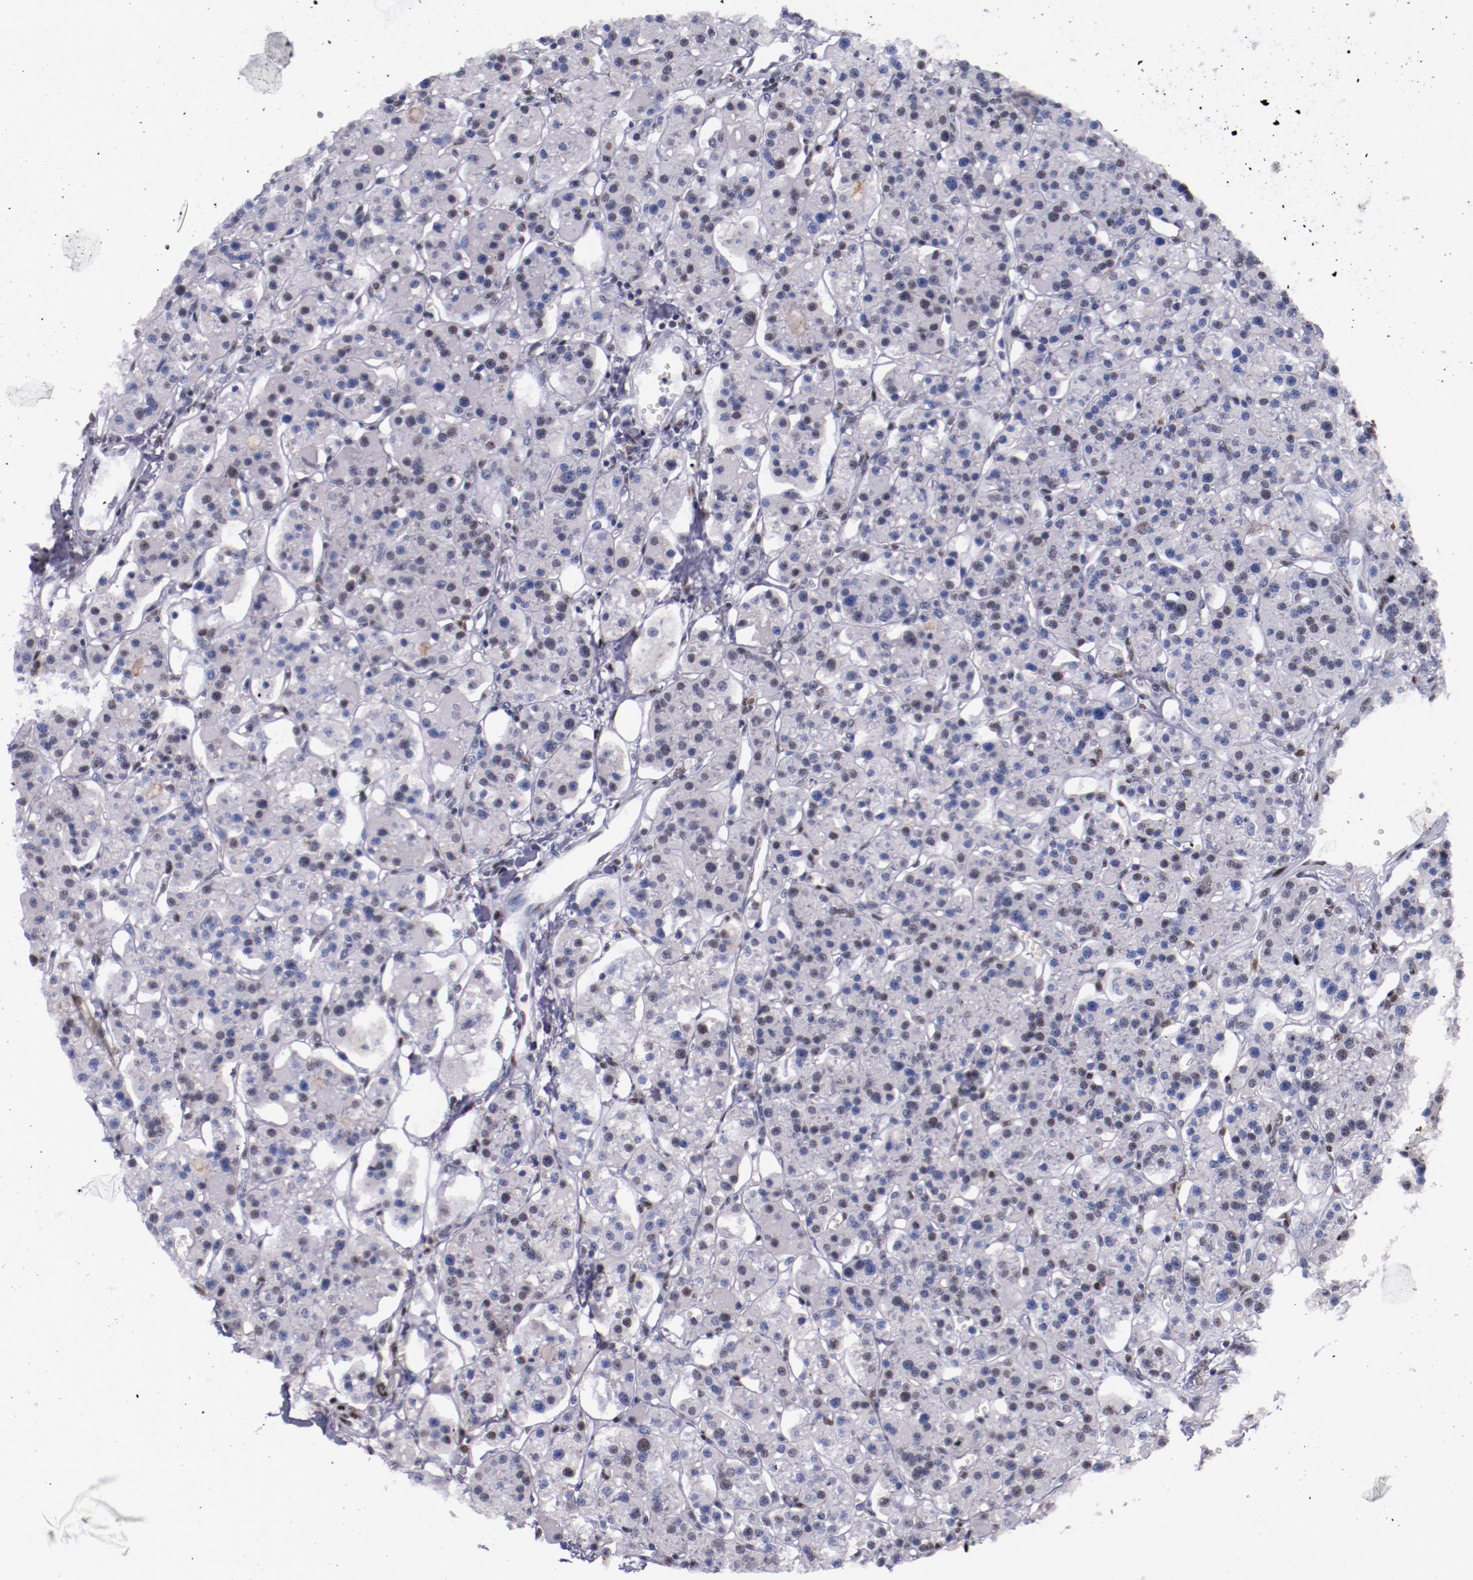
{"staining": {"intensity": "weak", "quantity": "<25%", "location": "nuclear"}, "tissue": "parathyroid gland", "cell_type": "Glandular cells", "image_type": "normal", "snomed": [{"axis": "morphology", "description": "Normal tissue, NOS"}, {"axis": "topography", "description": "Parathyroid gland"}], "caption": "DAB (3,3'-diaminobenzidine) immunohistochemical staining of normal parathyroid gland displays no significant expression in glandular cells.", "gene": "SRF", "patient": {"sex": "female", "age": 58}}